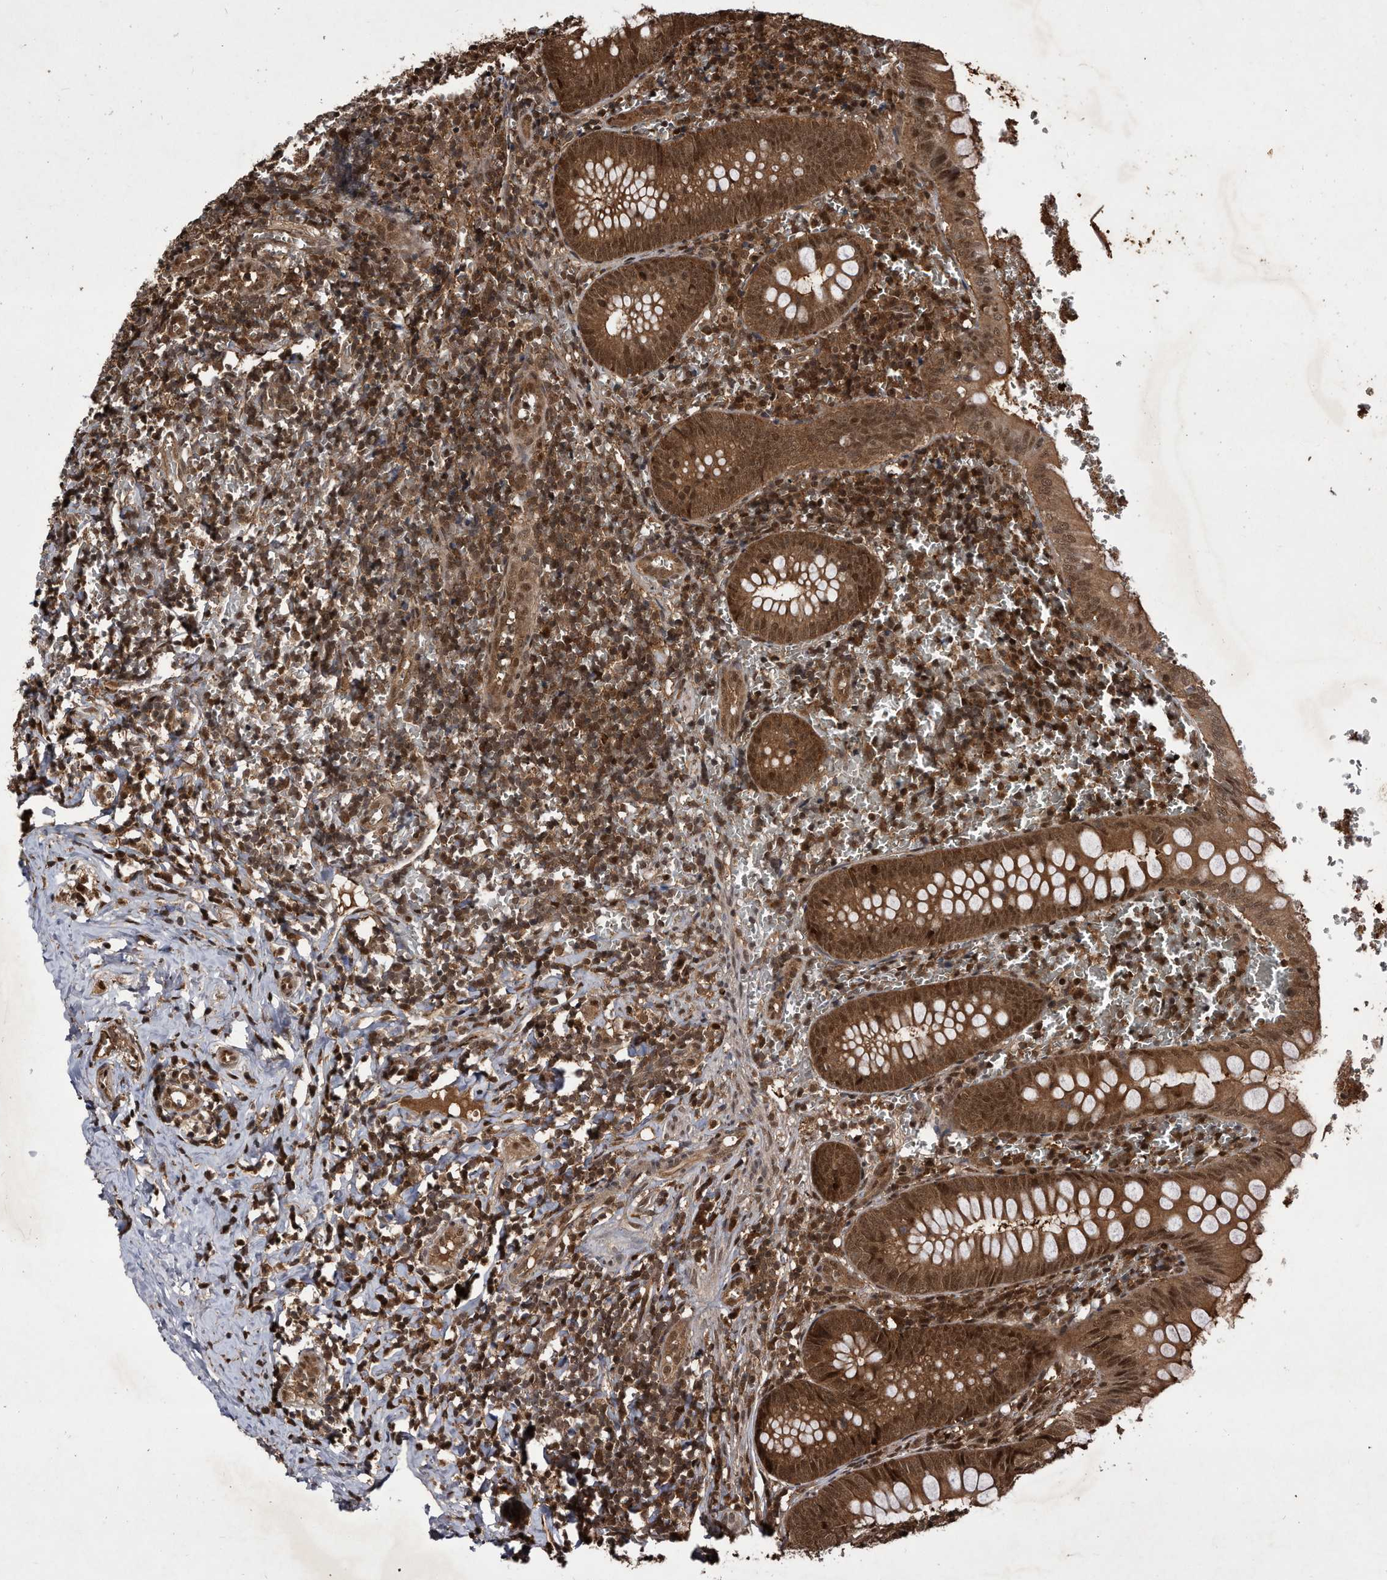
{"staining": {"intensity": "strong", "quantity": ">75%", "location": "cytoplasmic/membranous,nuclear"}, "tissue": "appendix", "cell_type": "Glandular cells", "image_type": "normal", "snomed": [{"axis": "morphology", "description": "Normal tissue, NOS"}, {"axis": "topography", "description": "Appendix"}], "caption": "A photomicrograph showing strong cytoplasmic/membranous,nuclear expression in approximately >75% of glandular cells in benign appendix, as visualized by brown immunohistochemical staining.", "gene": "RAD23B", "patient": {"sex": "male", "age": 8}}